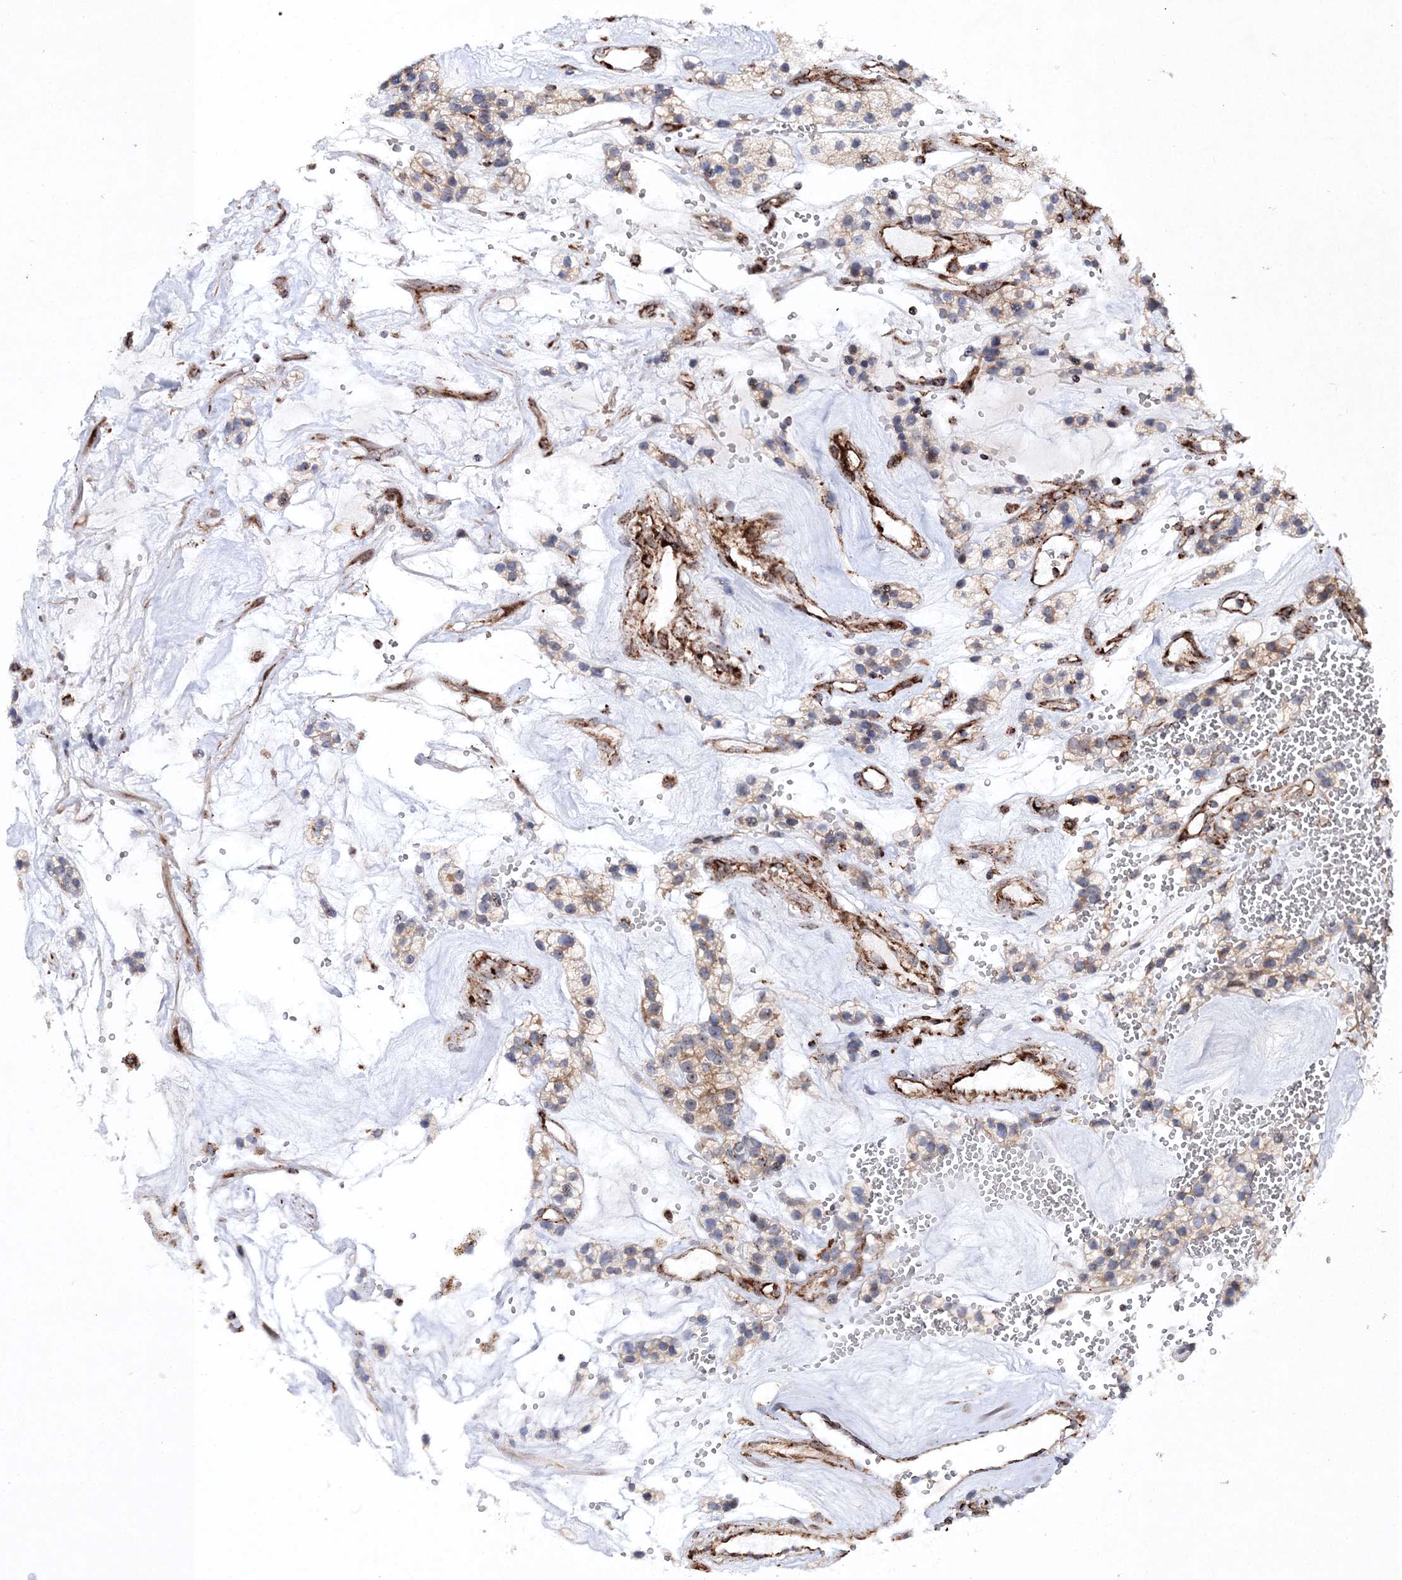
{"staining": {"intensity": "negative", "quantity": "none", "location": "none"}, "tissue": "renal cancer", "cell_type": "Tumor cells", "image_type": "cancer", "snomed": [{"axis": "morphology", "description": "Adenocarcinoma, NOS"}, {"axis": "topography", "description": "Kidney"}], "caption": "Immunohistochemical staining of renal cancer displays no significant staining in tumor cells. (IHC, brightfield microscopy, high magnification).", "gene": "SCRN3", "patient": {"sex": "female", "age": 57}}